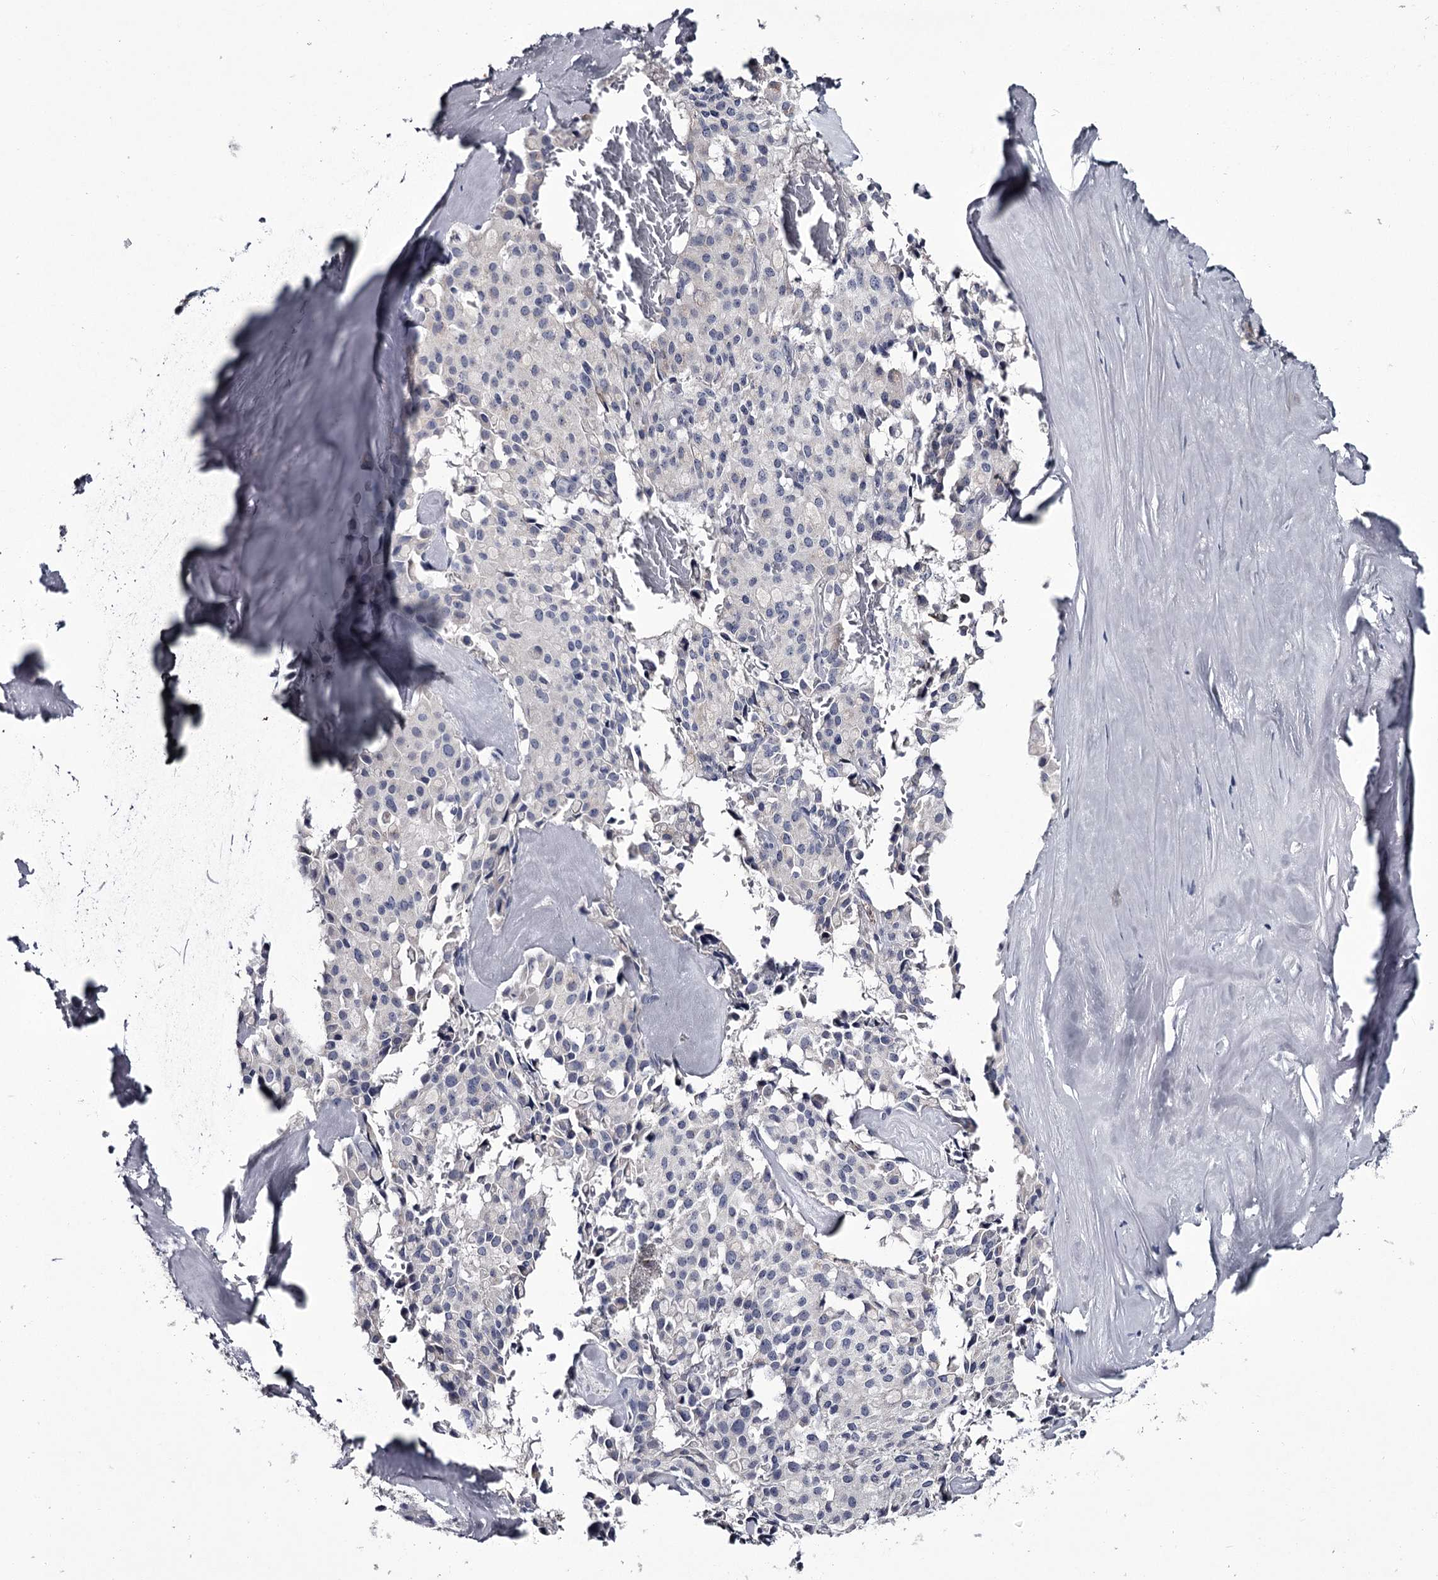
{"staining": {"intensity": "negative", "quantity": "none", "location": "none"}, "tissue": "pancreatic cancer", "cell_type": "Tumor cells", "image_type": "cancer", "snomed": [{"axis": "morphology", "description": "Adenocarcinoma, NOS"}, {"axis": "topography", "description": "Pancreas"}], "caption": "Immunohistochemistry (IHC) image of neoplastic tissue: human pancreatic cancer (adenocarcinoma) stained with DAB displays no significant protein staining in tumor cells.", "gene": "DAO", "patient": {"sex": "male", "age": 65}}